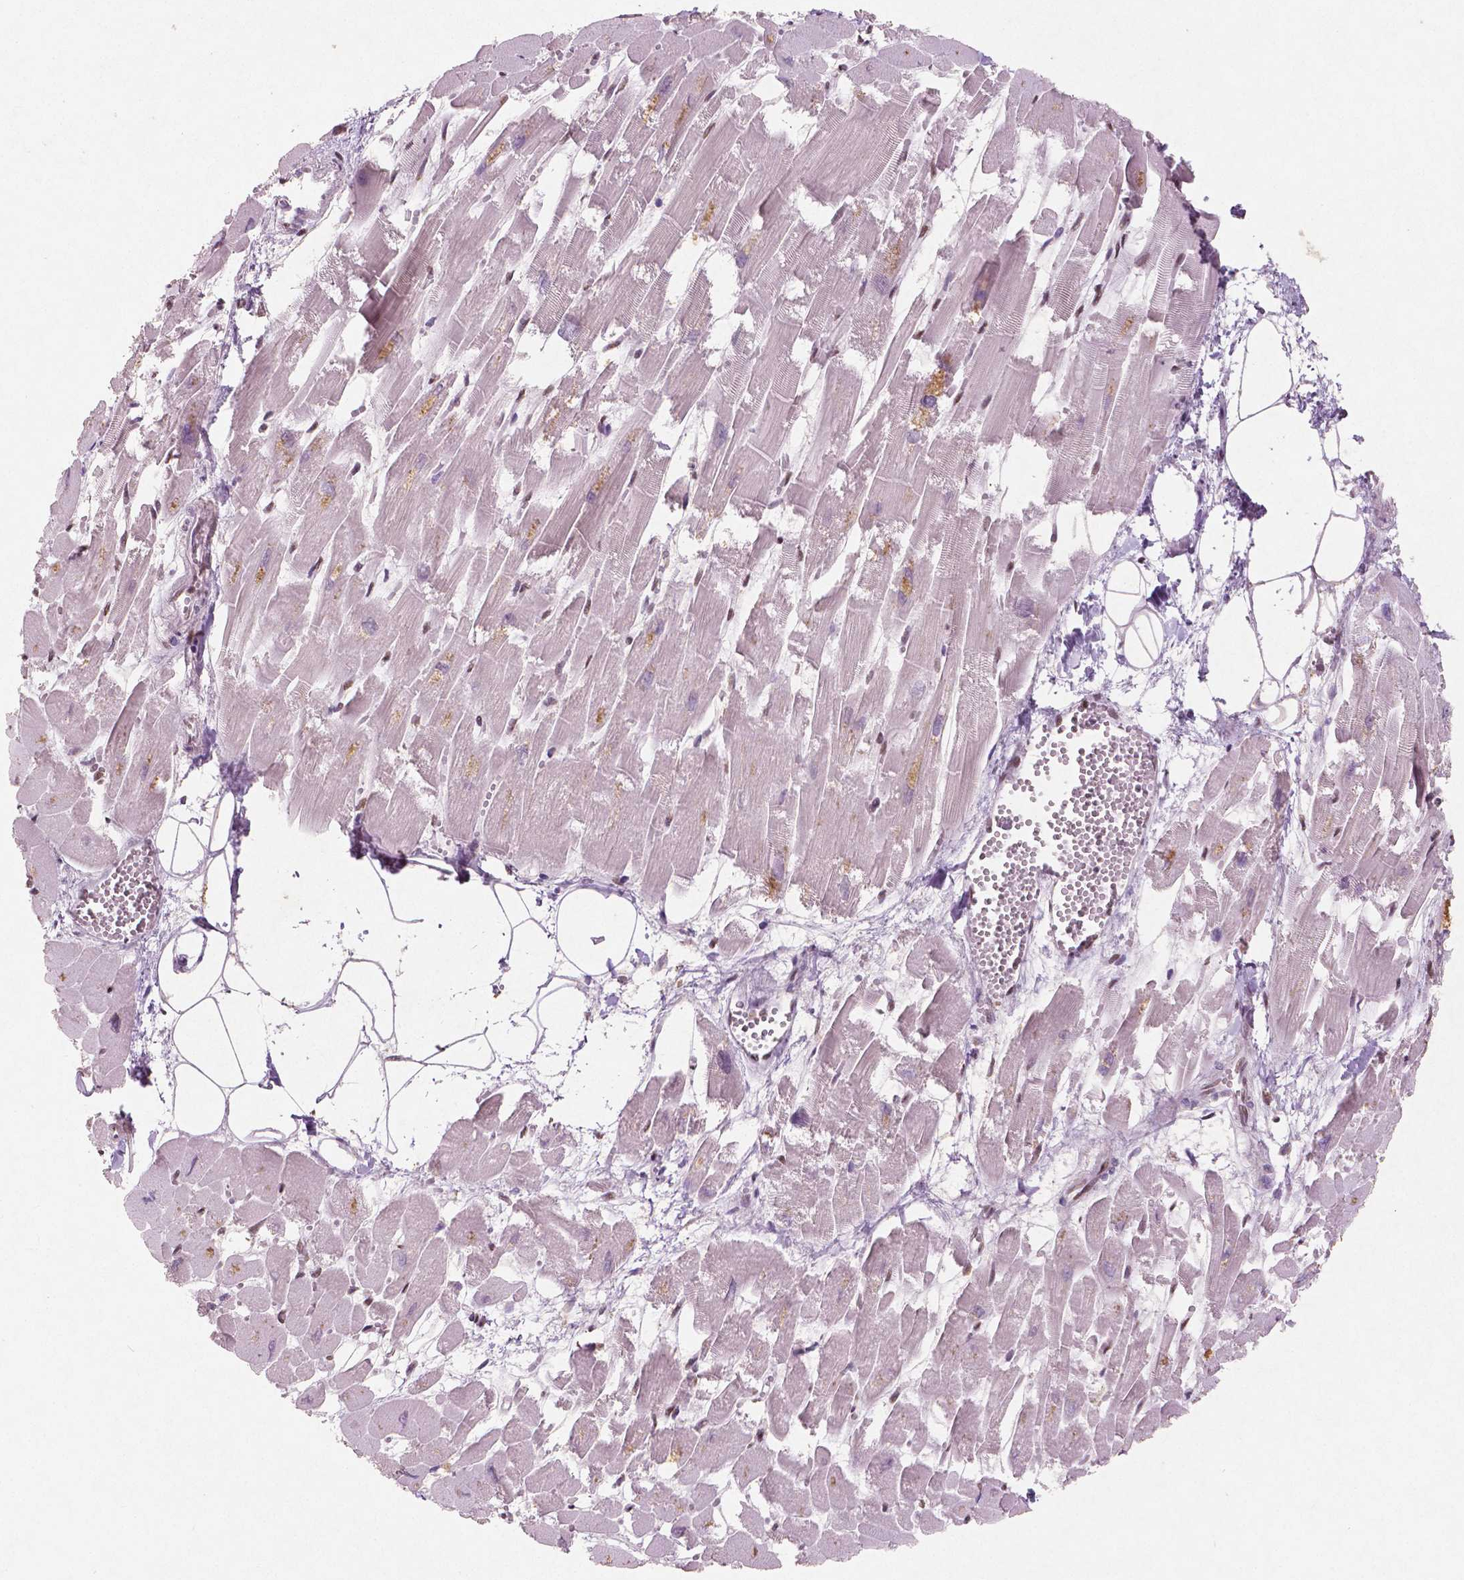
{"staining": {"intensity": "moderate", "quantity": "25%-75%", "location": "cytoplasmic/membranous,nuclear"}, "tissue": "heart muscle", "cell_type": "Cardiomyocytes", "image_type": "normal", "snomed": [{"axis": "morphology", "description": "Normal tissue, NOS"}, {"axis": "topography", "description": "Heart"}], "caption": "Cardiomyocytes exhibit medium levels of moderate cytoplasmic/membranous,nuclear expression in about 25%-75% of cells in normal heart muscle. (DAB (3,3'-diaminobenzidine) = brown stain, brightfield microscopy at high magnification).", "gene": "BRD4", "patient": {"sex": "female", "age": 52}}